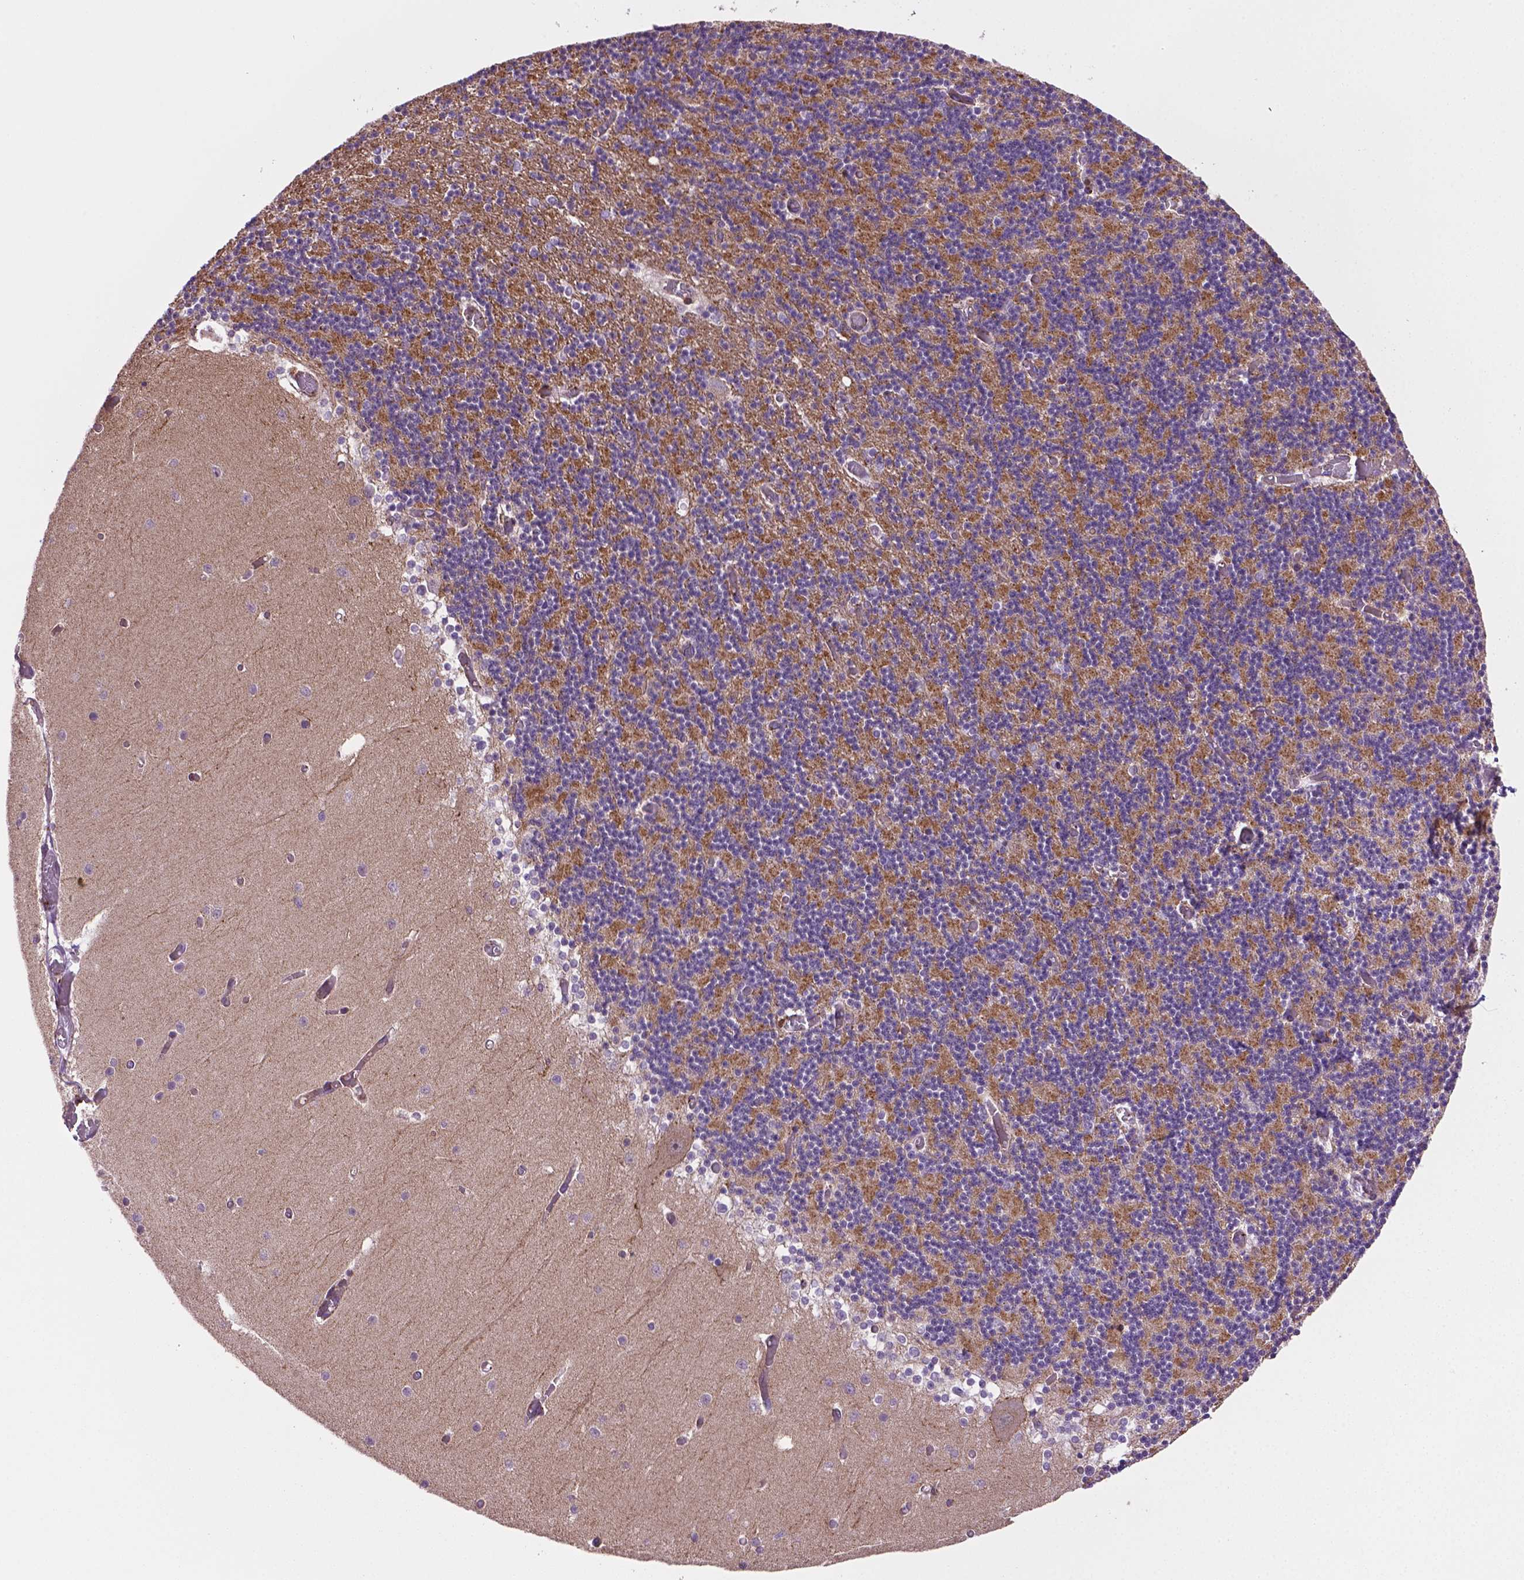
{"staining": {"intensity": "moderate", "quantity": "25%-75%", "location": "cytoplasmic/membranous"}, "tissue": "cerebellum", "cell_type": "Cells in granular layer", "image_type": "normal", "snomed": [{"axis": "morphology", "description": "Normal tissue, NOS"}, {"axis": "topography", "description": "Cerebellum"}], "caption": "Immunohistochemistry micrograph of benign cerebellum stained for a protein (brown), which shows medium levels of moderate cytoplasmic/membranous positivity in about 25%-75% of cells in granular layer.", "gene": "ACAD10", "patient": {"sex": "female", "age": 28}}